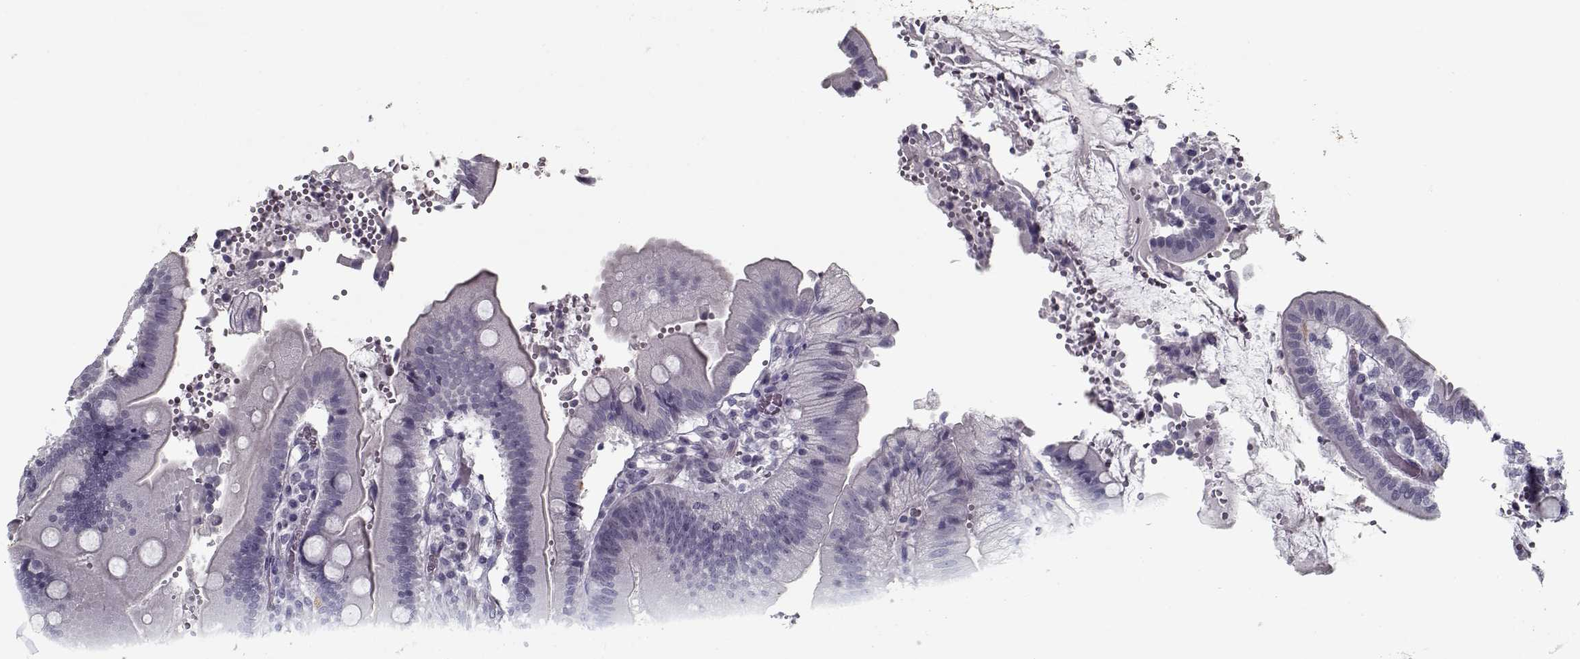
{"staining": {"intensity": "negative", "quantity": "none", "location": "none"}, "tissue": "duodenum", "cell_type": "Glandular cells", "image_type": "normal", "snomed": [{"axis": "morphology", "description": "Normal tissue, NOS"}, {"axis": "topography", "description": "Duodenum"}], "caption": "IHC histopathology image of normal human duodenum stained for a protein (brown), which exhibits no staining in glandular cells.", "gene": "SPACA9", "patient": {"sex": "female", "age": 62}}